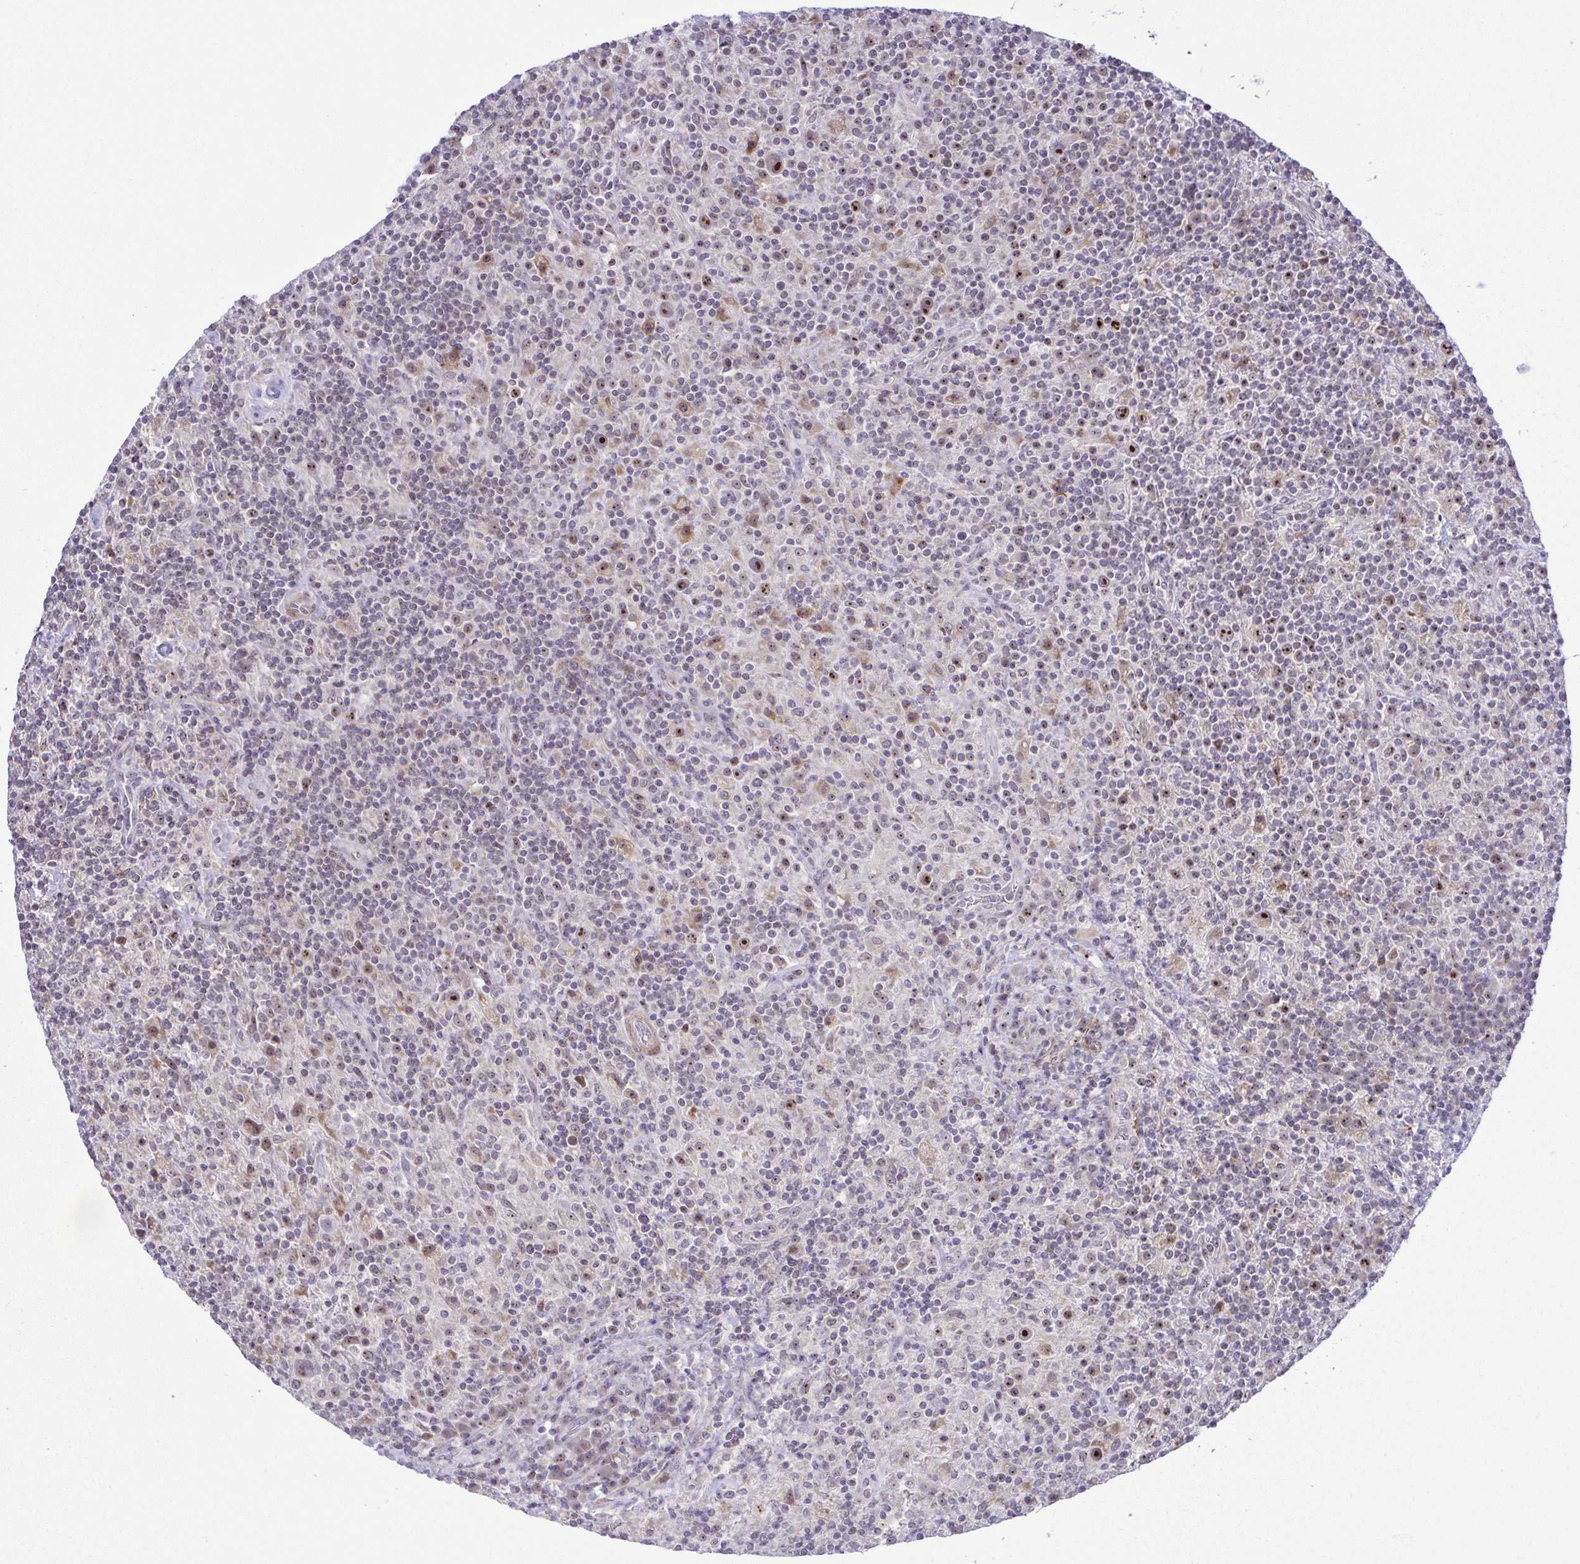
{"staining": {"intensity": "strong", "quantity": ">75%", "location": "nuclear"}, "tissue": "lymphoma", "cell_type": "Tumor cells", "image_type": "cancer", "snomed": [{"axis": "morphology", "description": "Hodgkin's disease, NOS"}, {"axis": "topography", "description": "Lymph node"}], "caption": "A high-resolution image shows immunohistochemistry (IHC) staining of Hodgkin's disease, which reveals strong nuclear staining in approximately >75% of tumor cells.", "gene": "RSL24D1", "patient": {"sex": "male", "age": 70}}